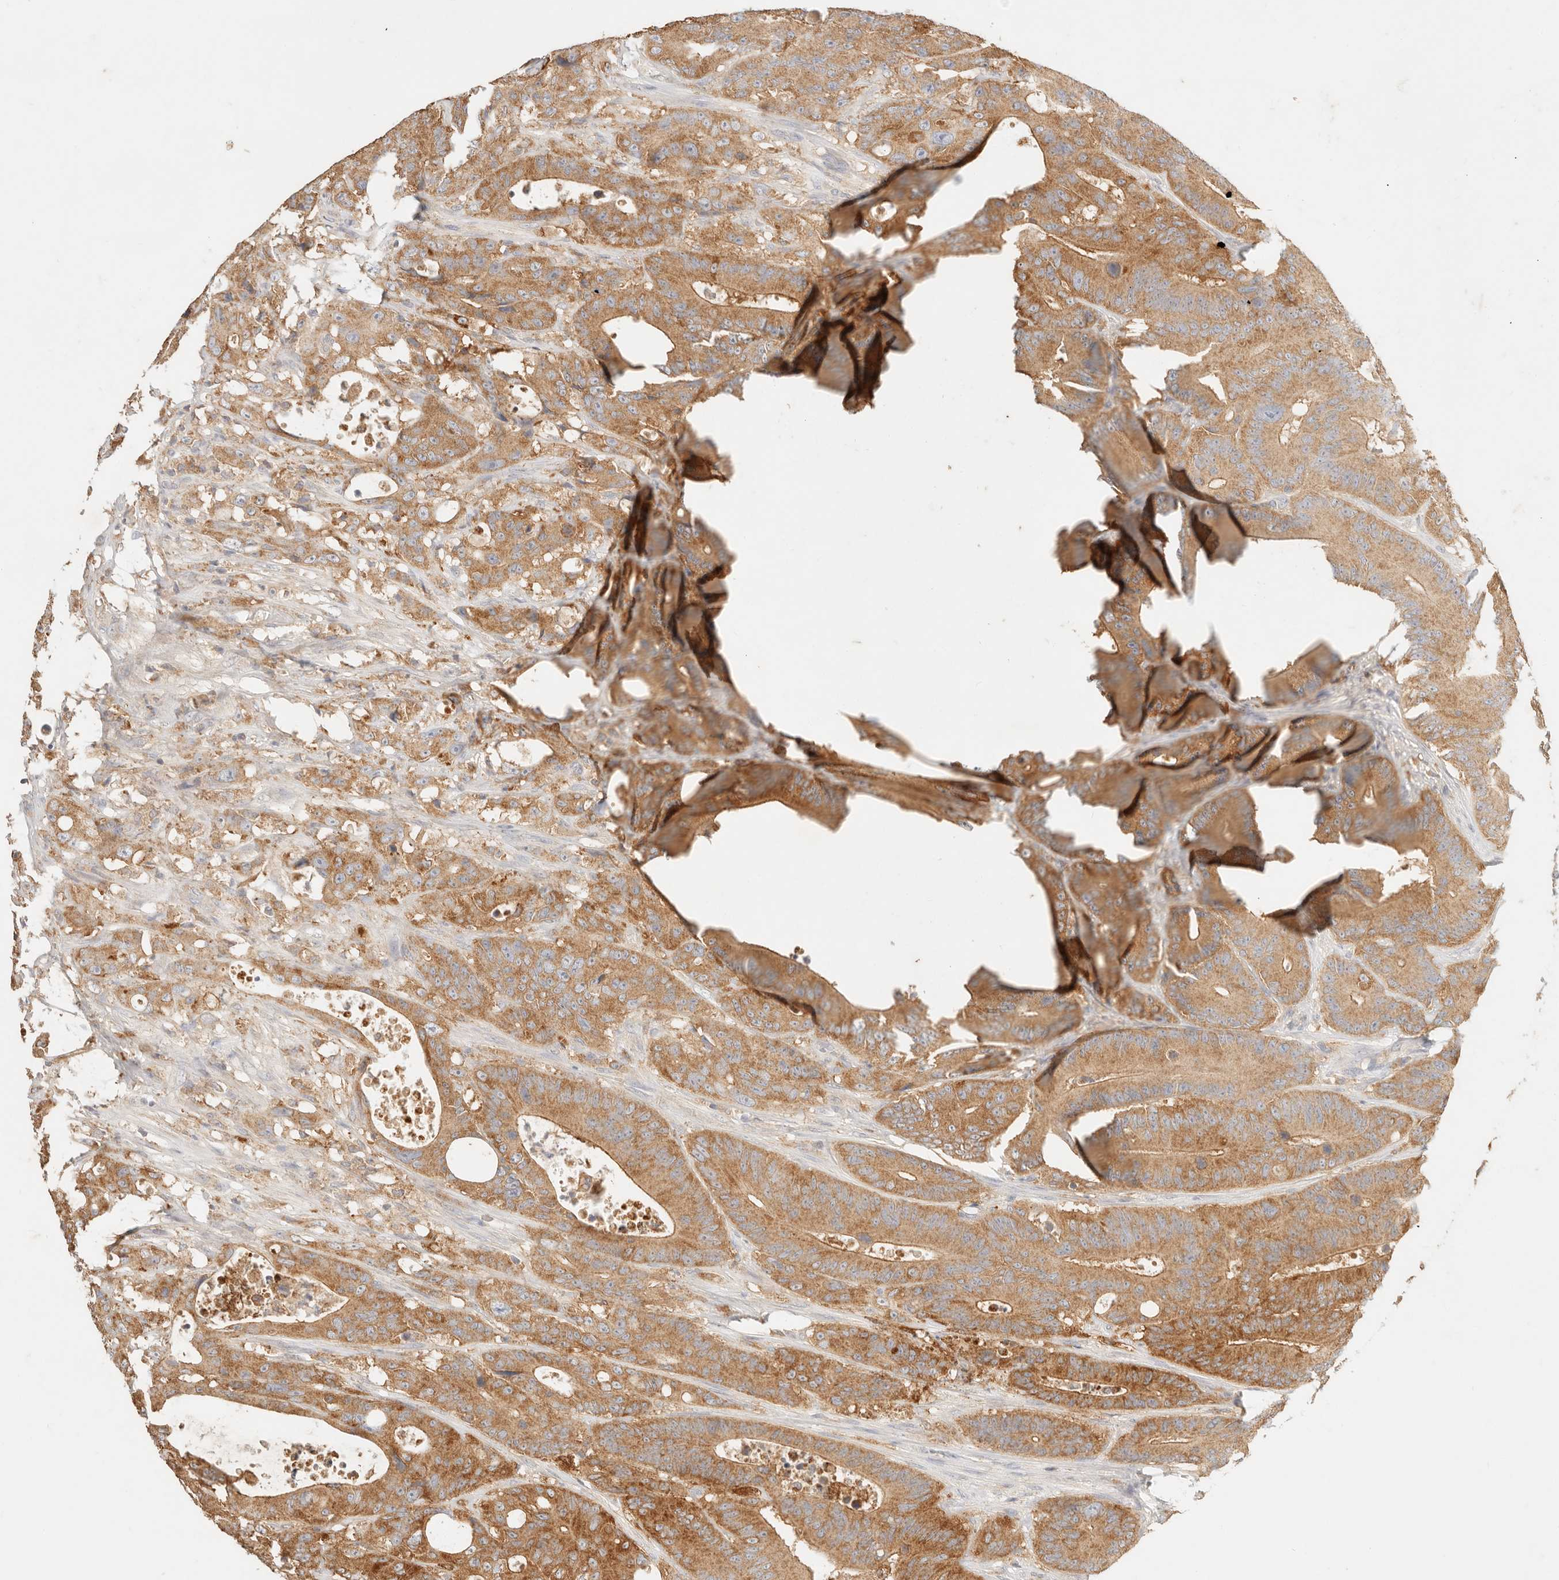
{"staining": {"intensity": "strong", "quantity": ">75%", "location": "cytoplasmic/membranous"}, "tissue": "colorectal cancer", "cell_type": "Tumor cells", "image_type": "cancer", "snomed": [{"axis": "morphology", "description": "Adenocarcinoma, NOS"}, {"axis": "topography", "description": "Colon"}], "caption": "A high-resolution micrograph shows immunohistochemistry staining of colorectal cancer, which shows strong cytoplasmic/membranous expression in approximately >75% of tumor cells.", "gene": "HK2", "patient": {"sex": "male", "age": 83}}